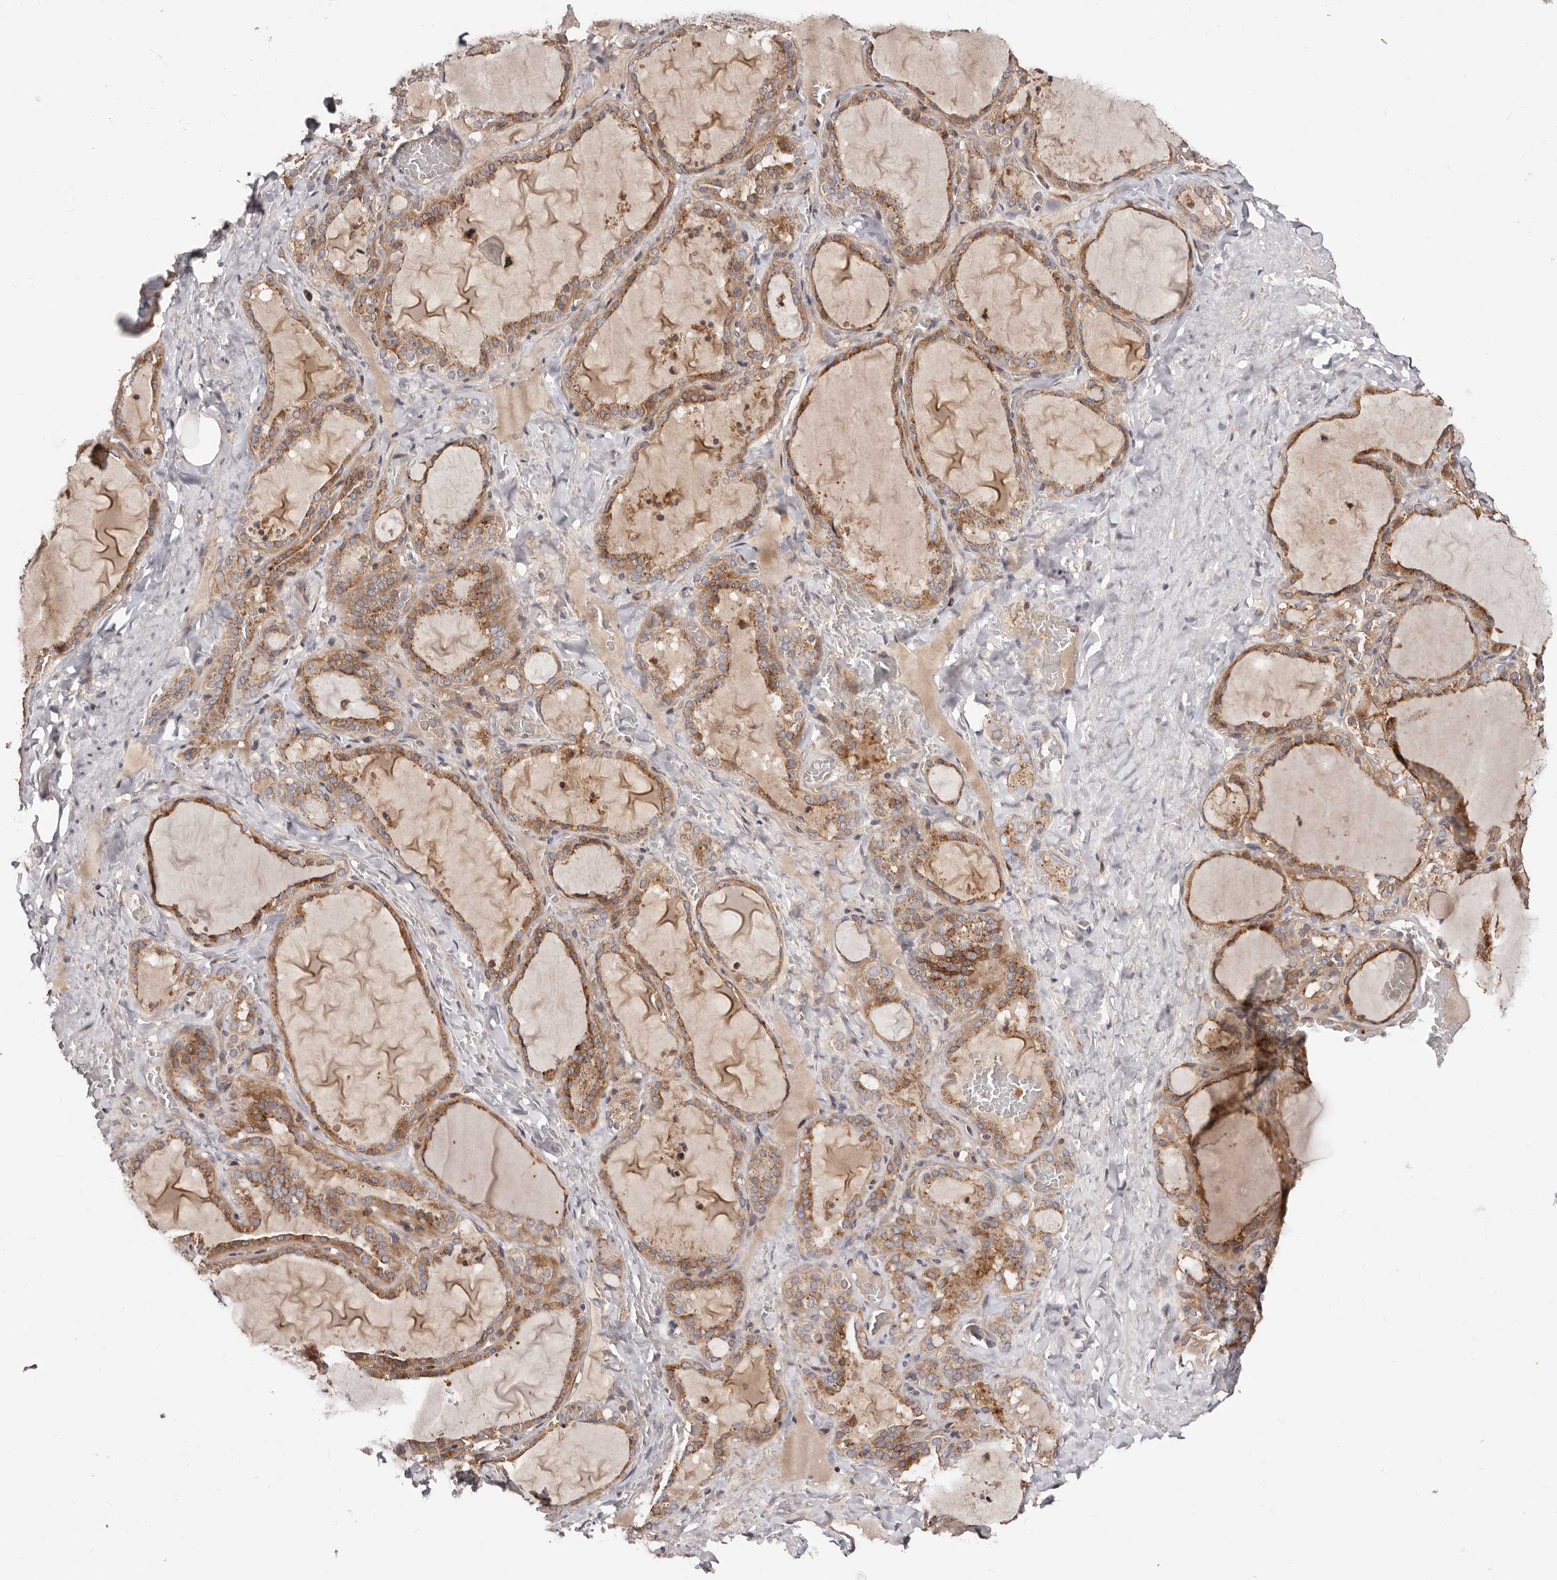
{"staining": {"intensity": "moderate", "quantity": ">75%", "location": "cytoplasmic/membranous"}, "tissue": "thyroid gland", "cell_type": "Glandular cells", "image_type": "normal", "snomed": [{"axis": "morphology", "description": "Normal tissue, NOS"}, {"axis": "topography", "description": "Thyroid gland"}], "caption": "The immunohistochemical stain shows moderate cytoplasmic/membranous positivity in glandular cells of benign thyroid gland. (IHC, brightfield microscopy, high magnification).", "gene": "DACT2", "patient": {"sex": "female", "age": 22}}